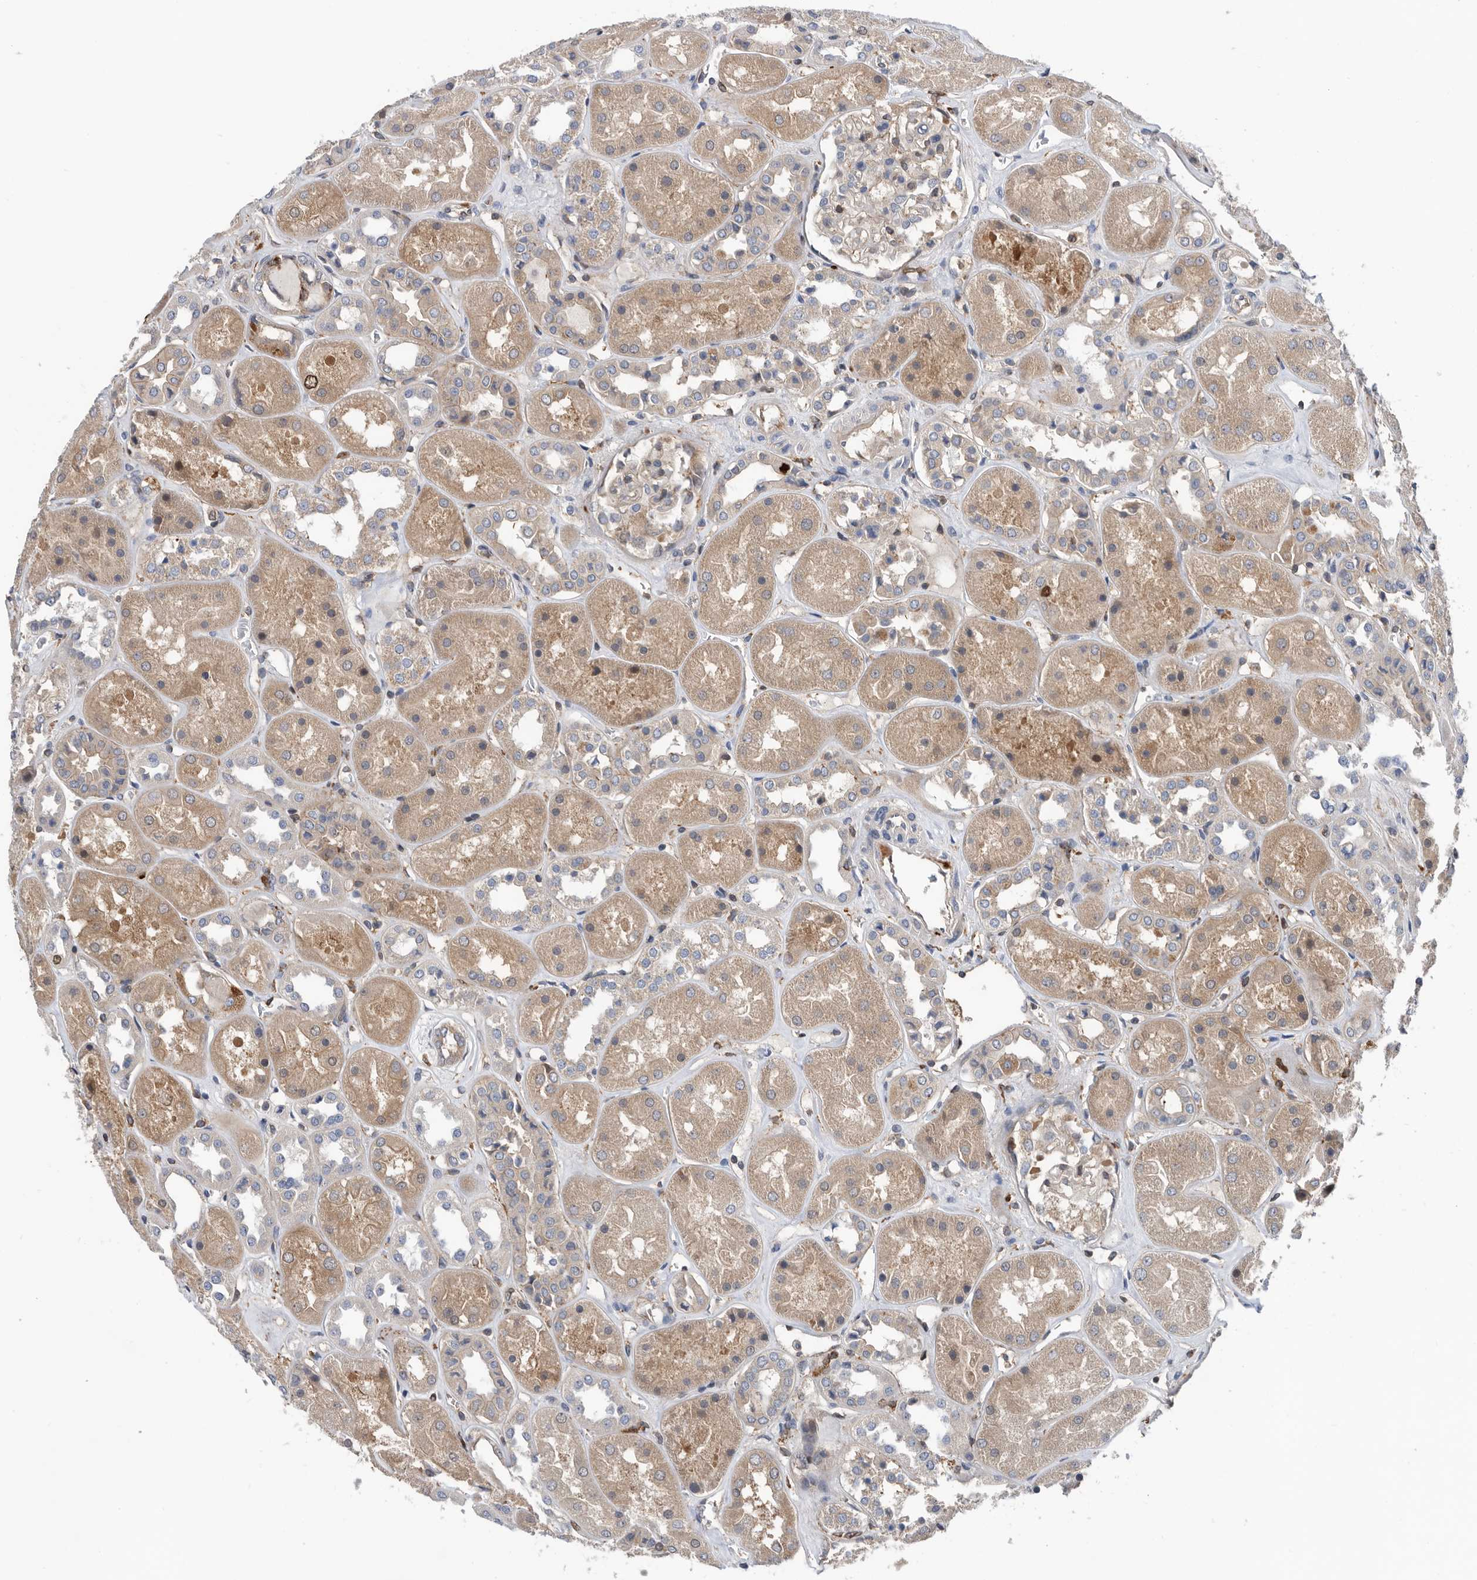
{"staining": {"intensity": "negative", "quantity": "none", "location": "none"}, "tissue": "kidney", "cell_type": "Cells in glomeruli", "image_type": "normal", "snomed": [{"axis": "morphology", "description": "Normal tissue, NOS"}, {"axis": "topography", "description": "Kidney"}], "caption": "Immunohistochemistry image of unremarkable kidney: human kidney stained with DAB displays no significant protein staining in cells in glomeruli. (Stains: DAB IHC with hematoxylin counter stain, Microscopy: brightfield microscopy at high magnification).", "gene": "ATAD2", "patient": {"sex": "male", "age": 70}}